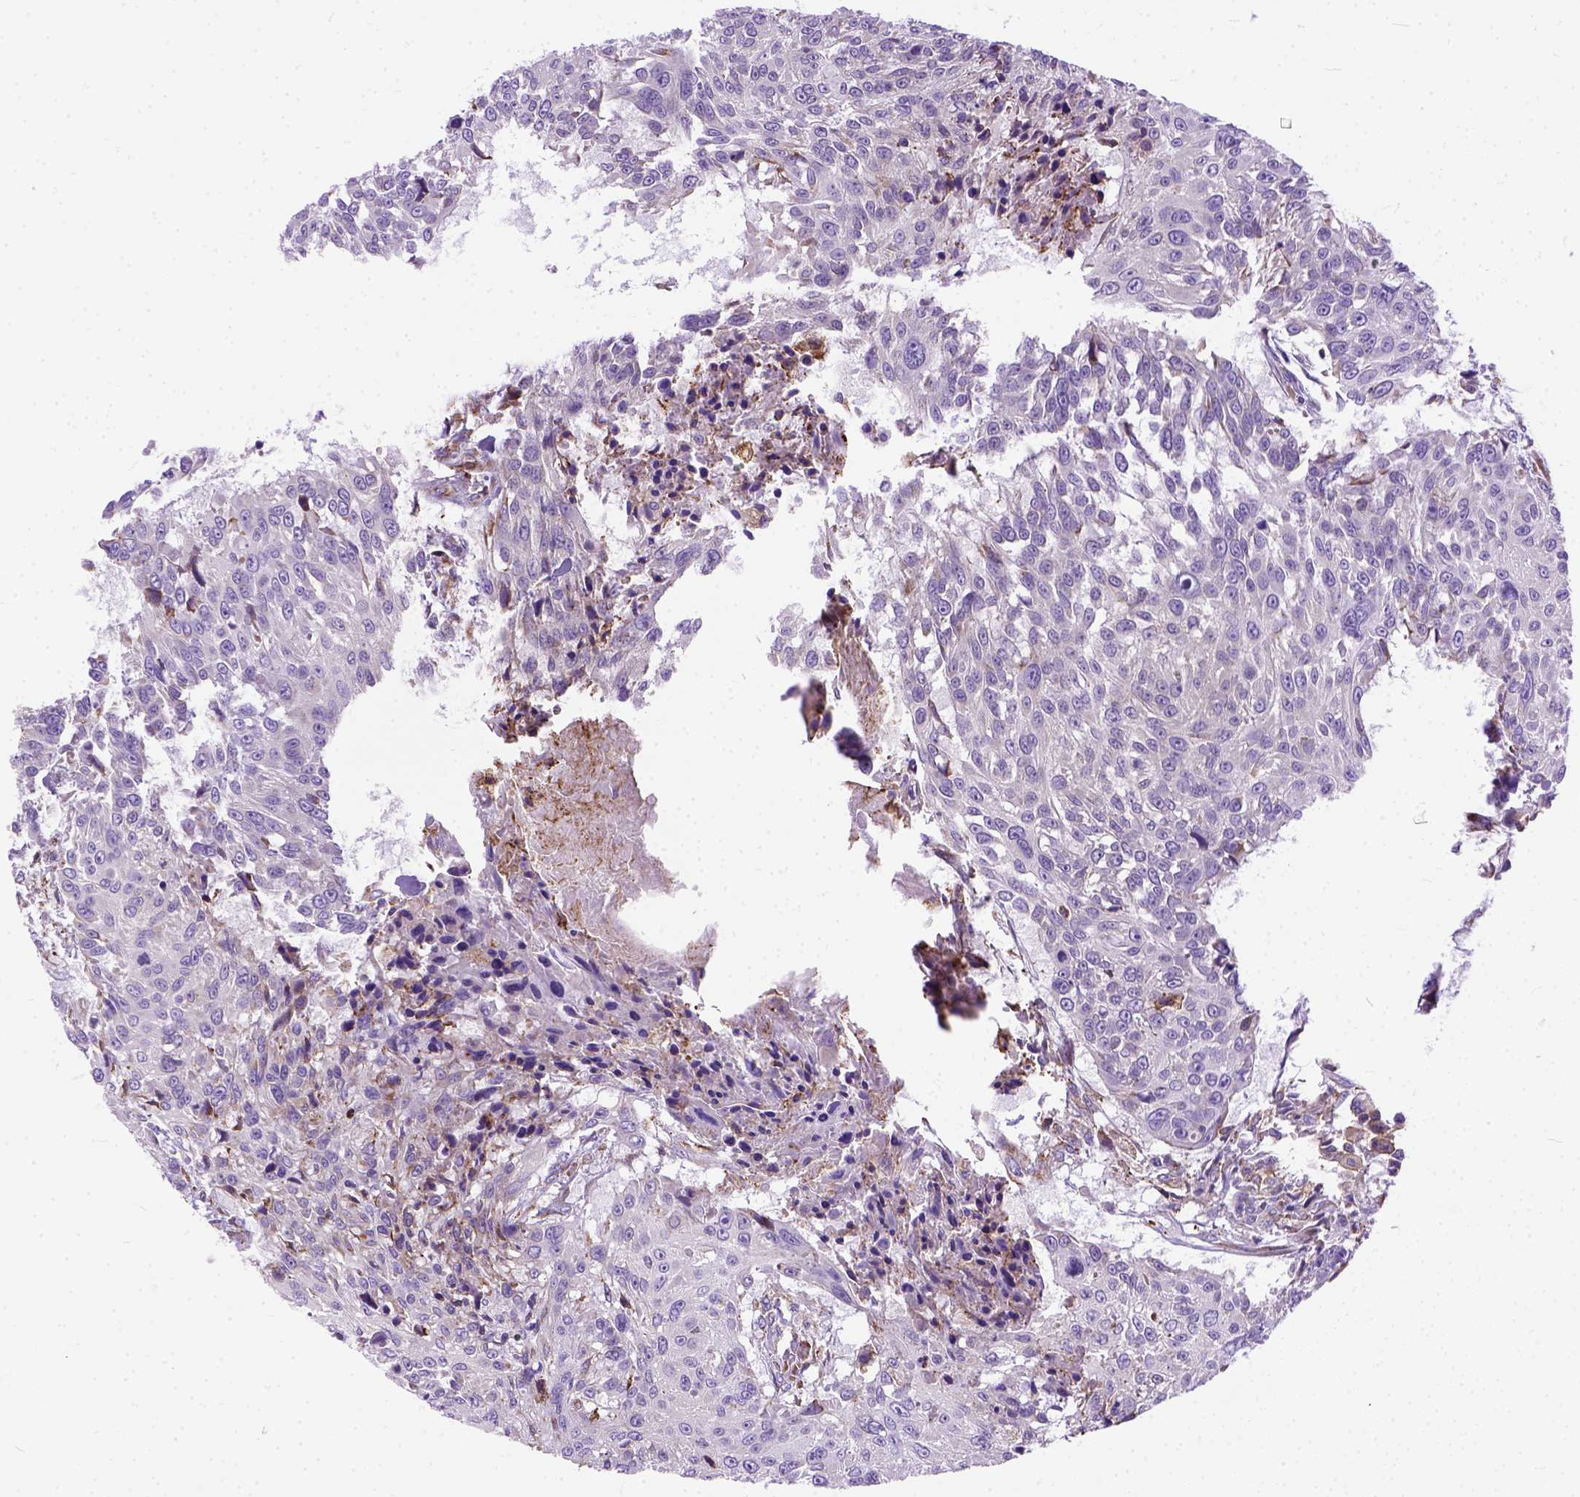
{"staining": {"intensity": "negative", "quantity": "none", "location": "none"}, "tissue": "urothelial cancer", "cell_type": "Tumor cells", "image_type": "cancer", "snomed": [{"axis": "morphology", "description": "Urothelial carcinoma, NOS"}, {"axis": "topography", "description": "Urinary bladder"}], "caption": "Immunohistochemistry (IHC) of human transitional cell carcinoma demonstrates no staining in tumor cells. (DAB IHC, high magnification).", "gene": "PLK4", "patient": {"sex": "male", "age": 55}}